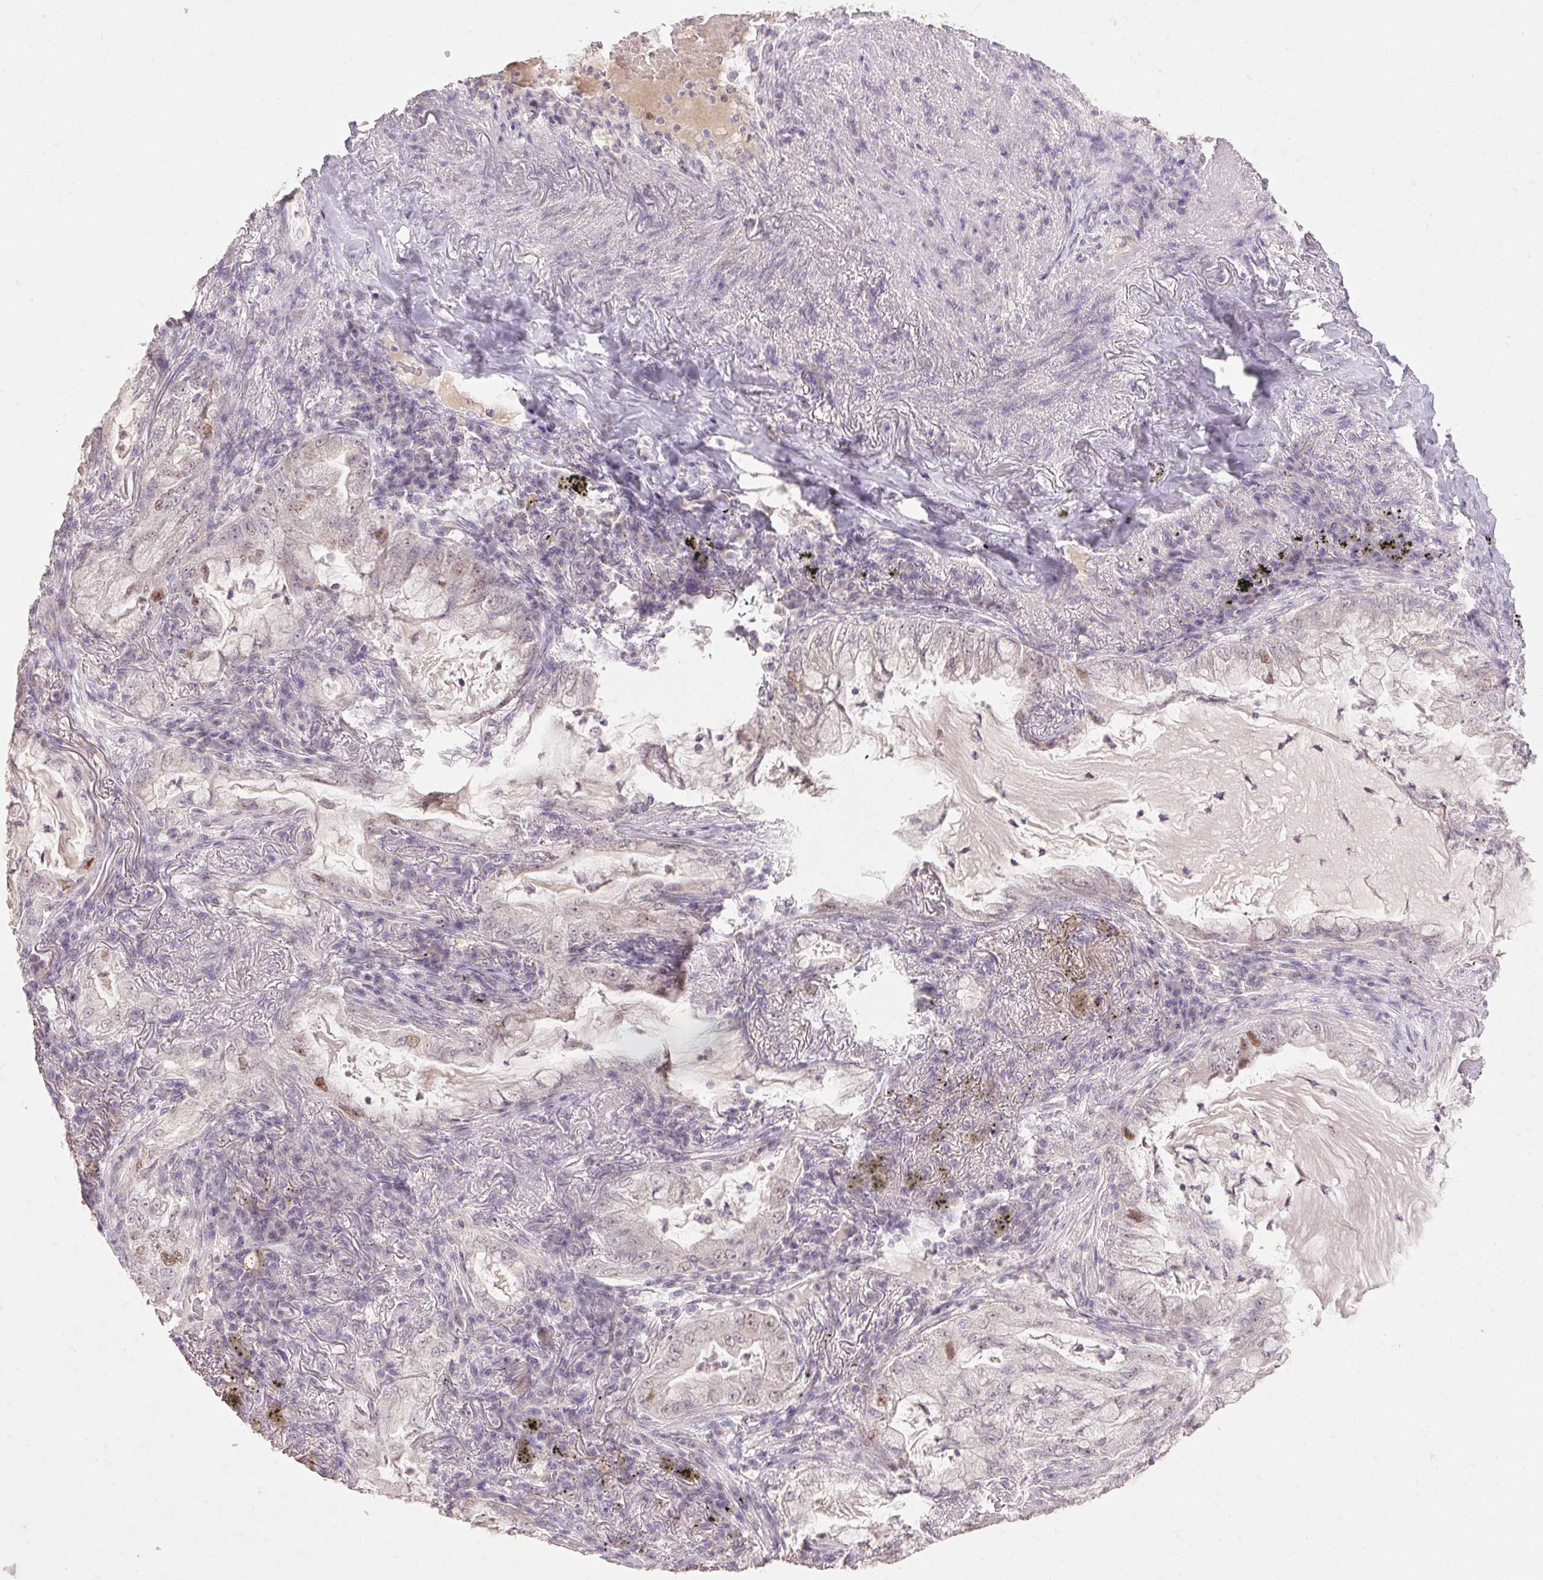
{"staining": {"intensity": "weak", "quantity": "<25%", "location": "nuclear"}, "tissue": "lung cancer", "cell_type": "Tumor cells", "image_type": "cancer", "snomed": [{"axis": "morphology", "description": "Adenocarcinoma, NOS"}, {"axis": "topography", "description": "Lung"}], "caption": "The histopathology image exhibits no significant positivity in tumor cells of lung cancer (adenocarcinoma).", "gene": "SKP2", "patient": {"sex": "female", "age": 73}}